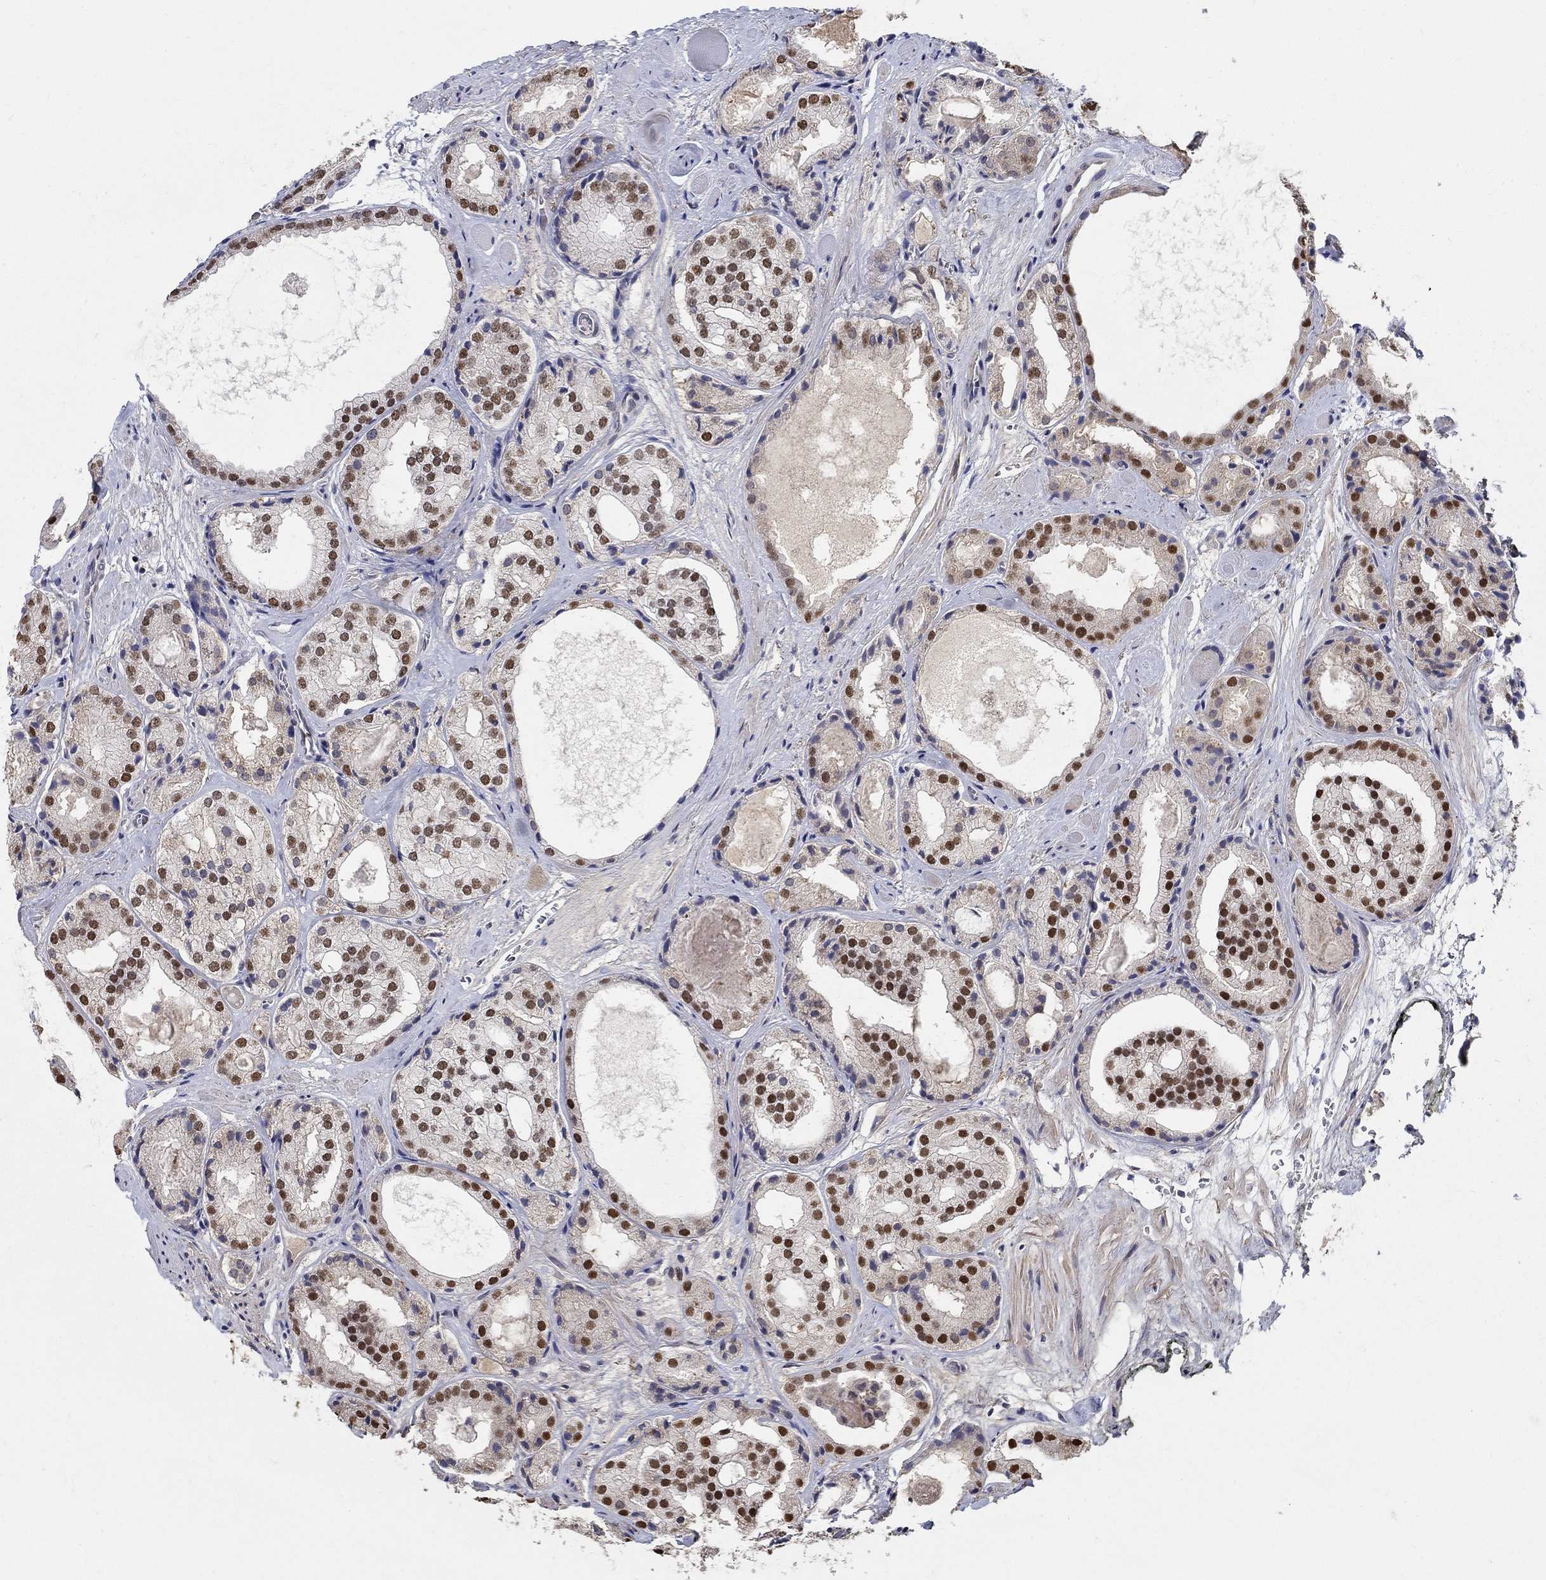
{"staining": {"intensity": "strong", "quantity": "25%-75%", "location": "nuclear"}, "tissue": "prostate cancer", "cell_type": "Tumor cells", "image_type": "cancer", "snomed": [{"axis": "morphology", "description": "Adenocarcinoma, Low grade"}, {"axis": "topography", "description": "Prostate"}], "caption": "A high amount of strong nuclear positivity is identified in approximately 25%-75% of tumor cells in prostate cancer (adenocarcinoma (low-grade)) tissue. The protein is stained brown, and the nuclei are stained in blue (DAB IHC with brightfield microscopy, high magnification).", "gene": "C16orf46", "patient": {"sex": "male", "age": 69}}